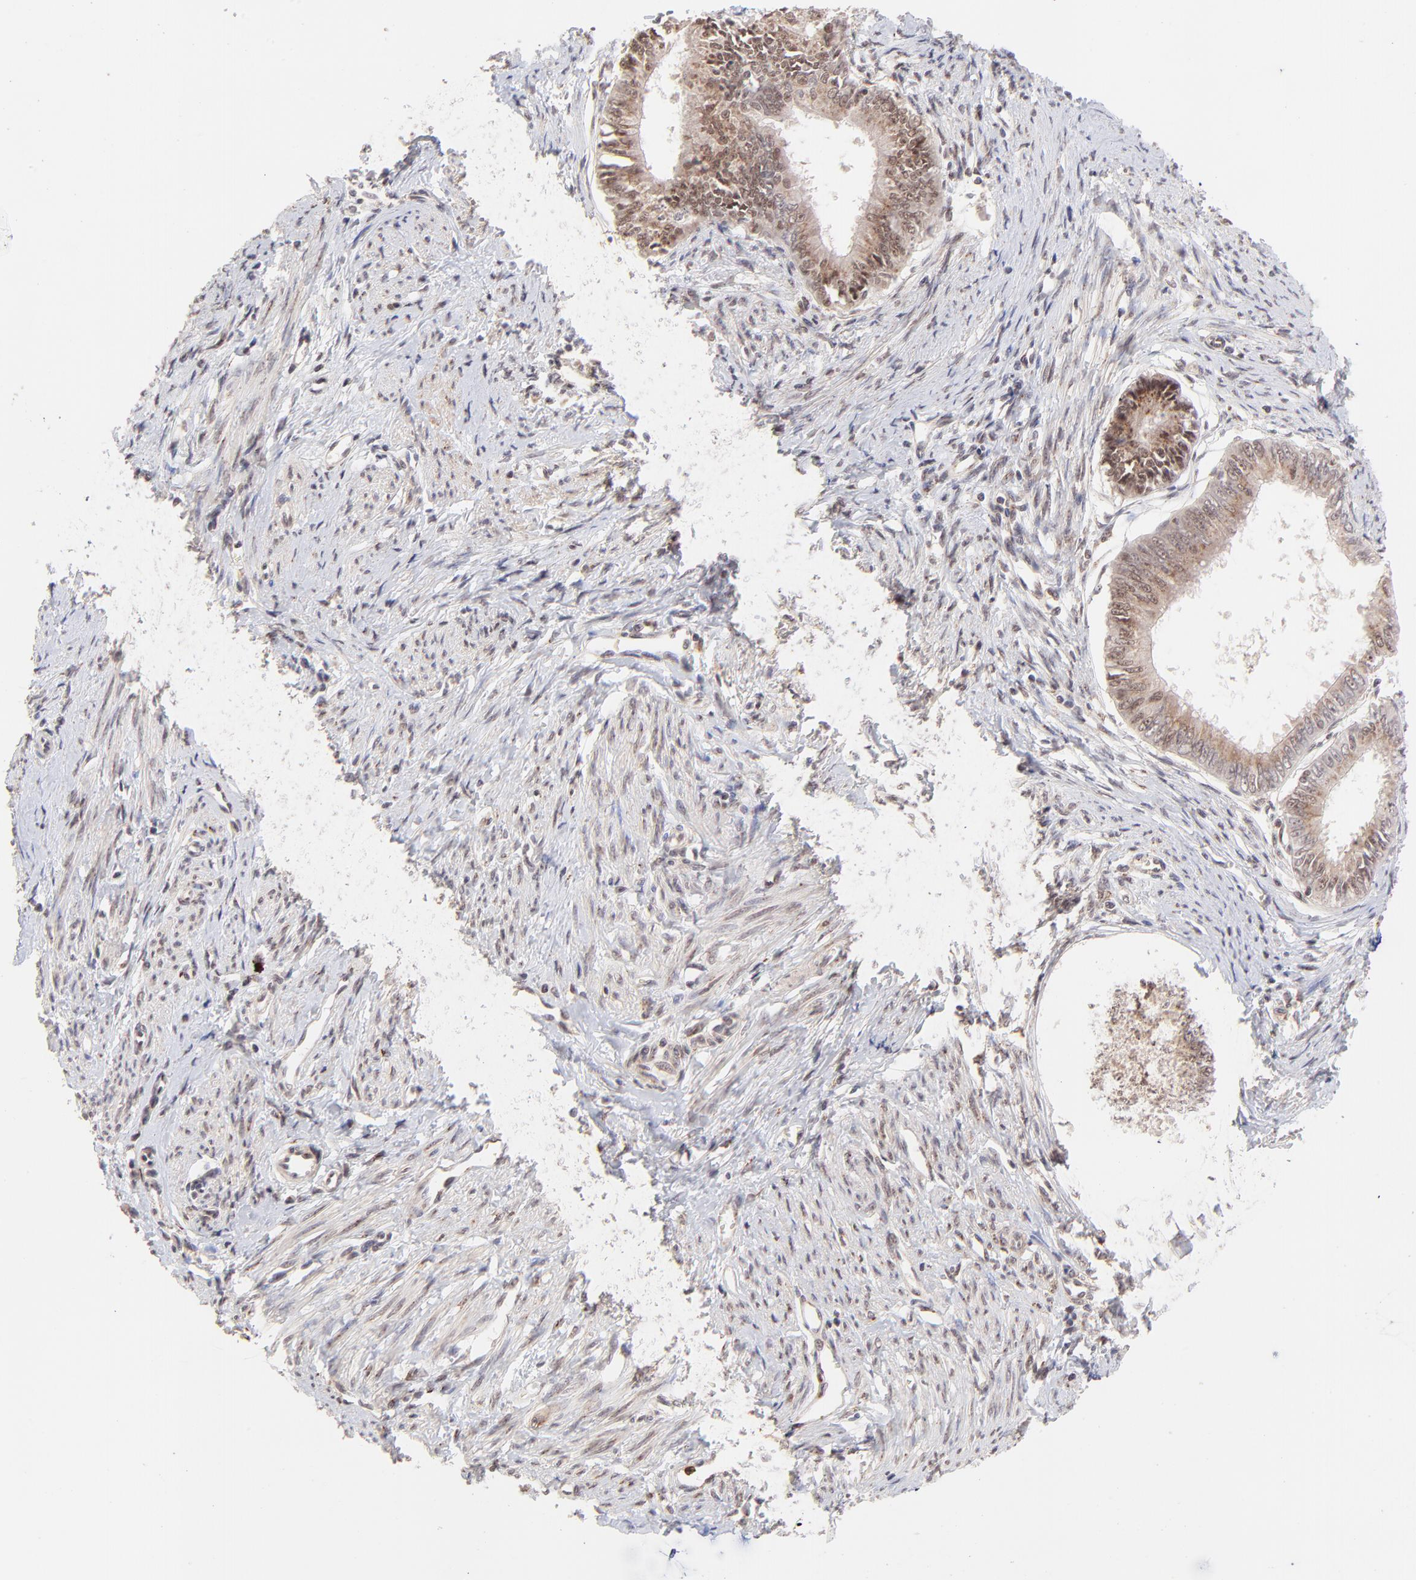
{"staining": {"intensity": "weak", "quantity": "25%-75%", "location": "cytoplasmic/membranous,nuclear"}, "tissue": "endometrial cancer", "cell_type": "Tumor cells", "image_type": "cancer", "snomed": [{"axis": "morphology", "description": "Adenocarcinoma, NOS"}, {"axis": "topography", "description": "Endometrium"}], "caption": "The micrograph reveals a brown stain indicating the presence of a protein in the cytoplasmic/membranous and nuclear of tumor cells in endometrial adenocarcinoma.", "gene": "MED12", "patient": {"sex": "female", "age": 76}}